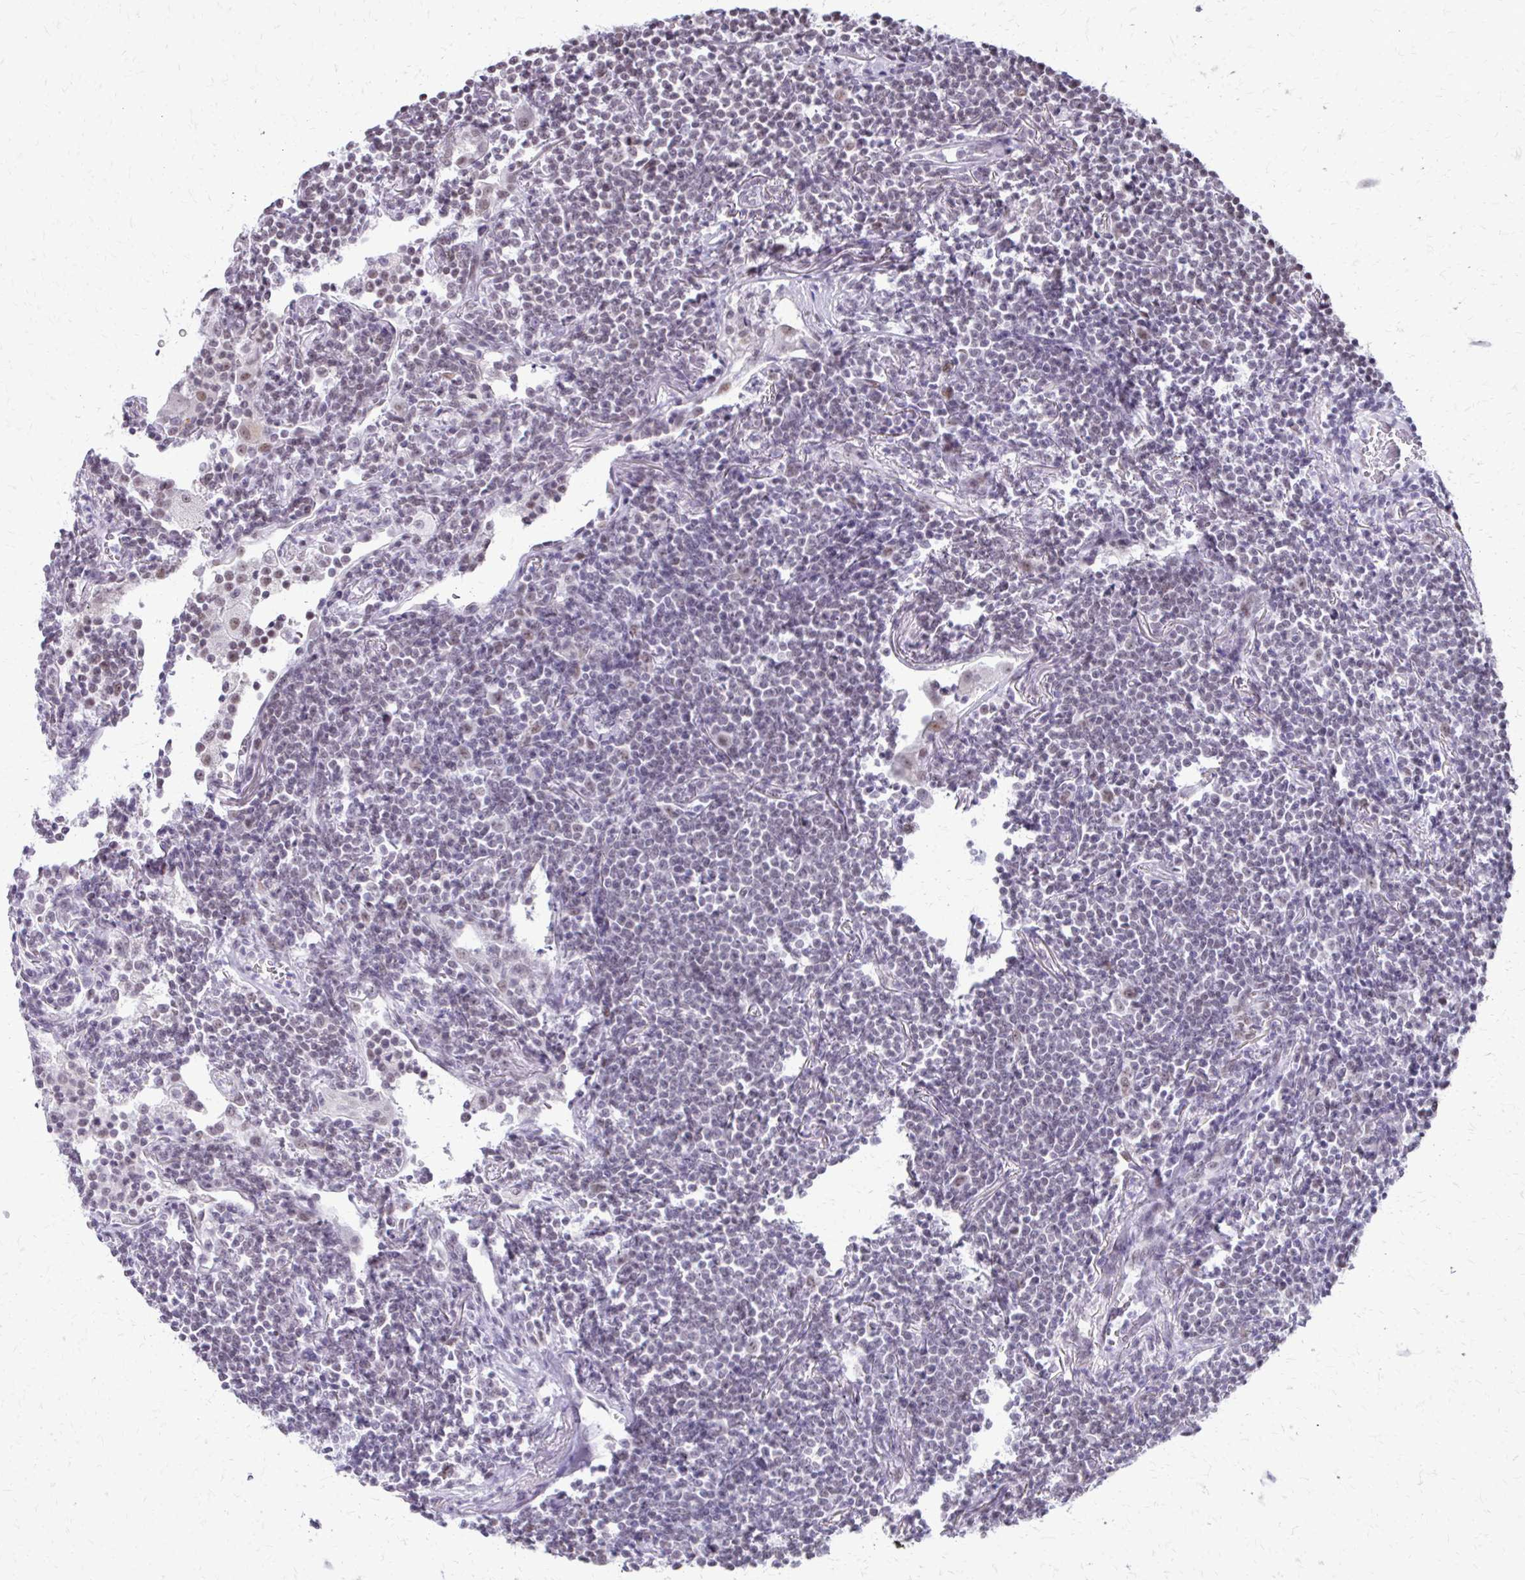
{"staining": {"intensity": "negative", "quantity": "none", "location": "none"}, "tissue": "lymphoma", "cell_type": "Tumor cells", "image_type": "cancer", "snomed": [{"axis": "morphology", "description": "Malignant lymphoma, non-Hodgkin's type, Low grade"}, {"axis": "topography", "description": "Lung"}], "caption": "The micrograph shows no significant staining in tumor cells of lymphoma. (DAB (3,3'-diaminobenzidine) immunohistochemistry, high magnification).", "gene": "SS18", "patient": {"sex": "female", "age": 71}}